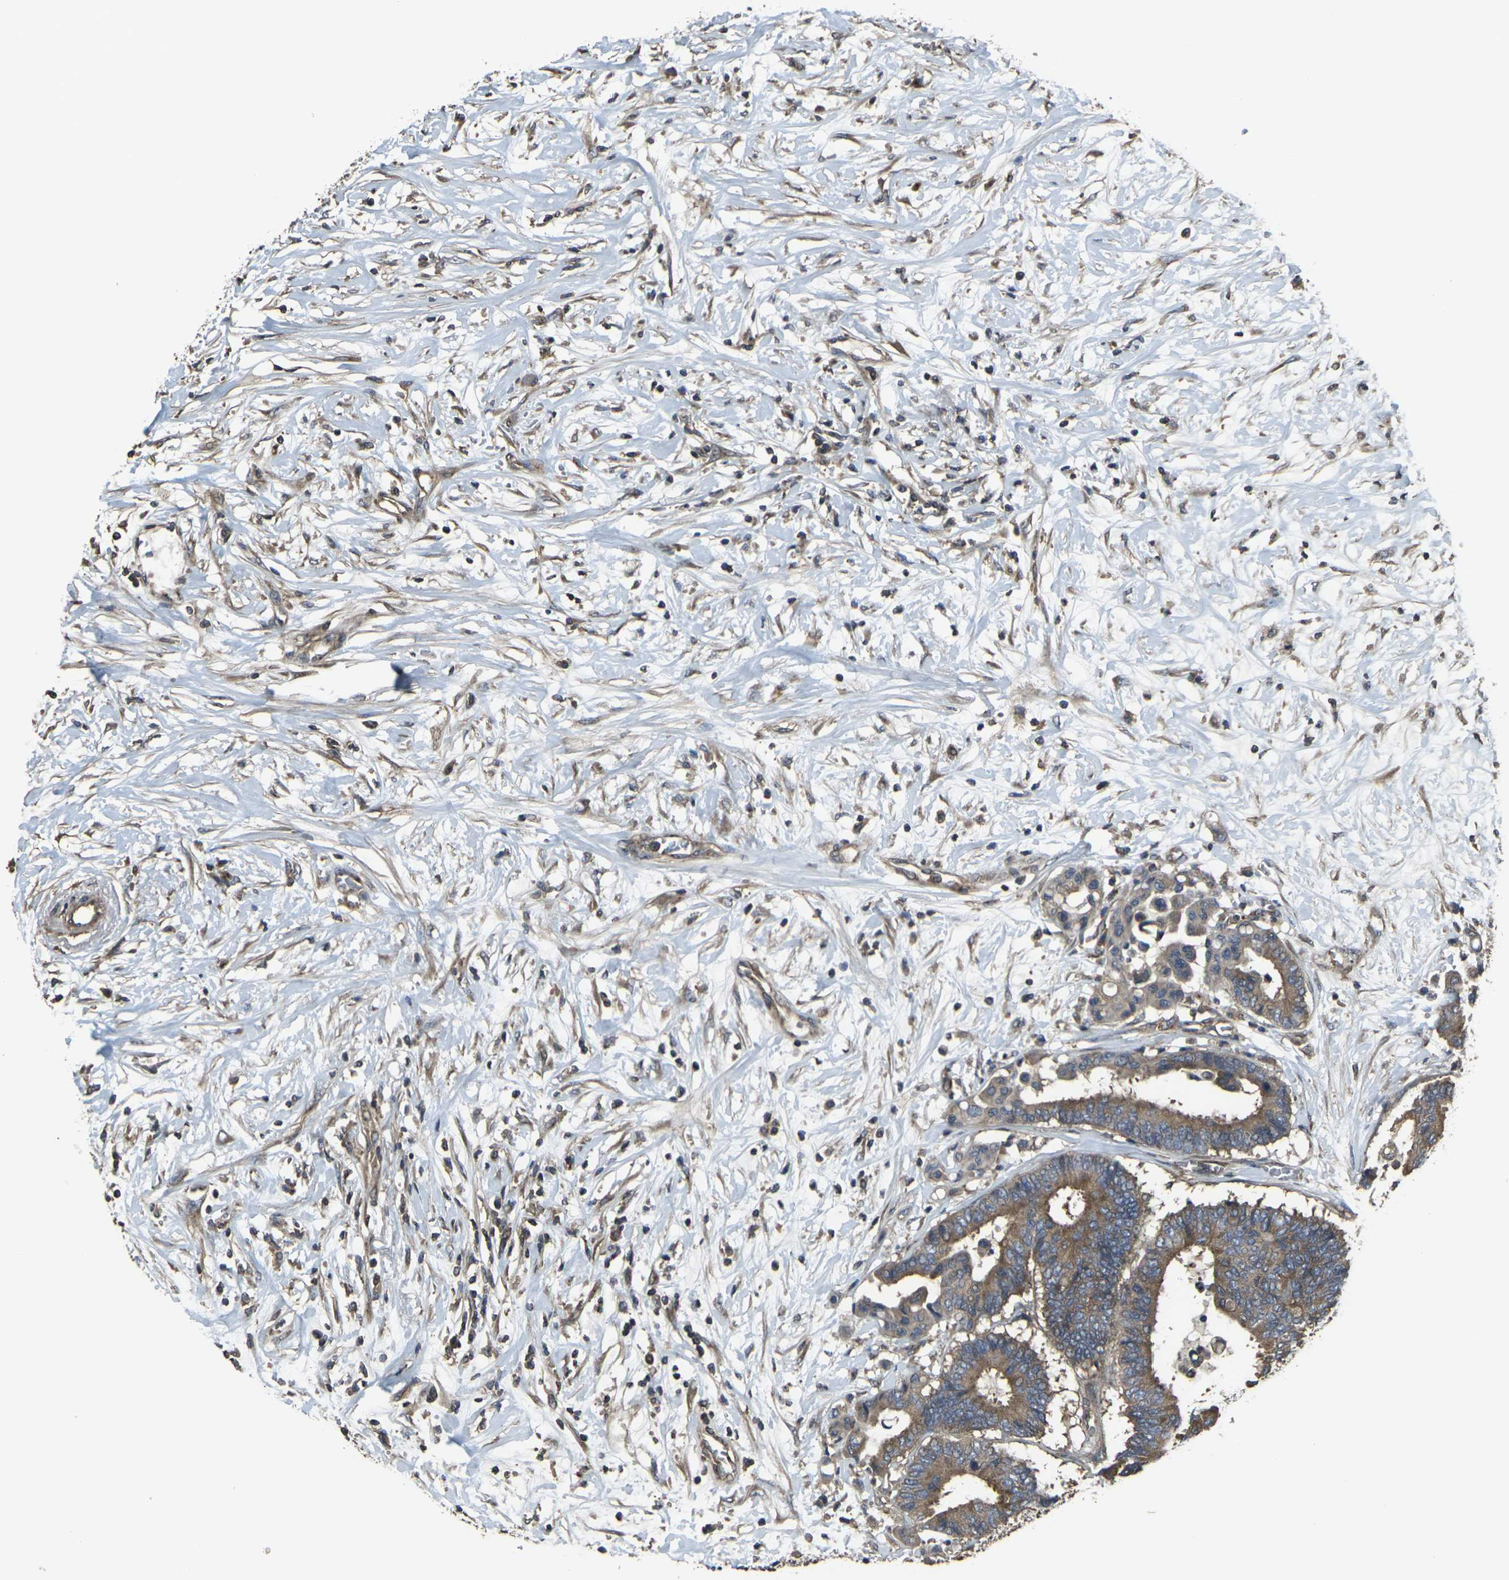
{"staining": {"intensity": "moderate", "quantity": ">75%", "location": "cytoplasmic/membranous"}, "tissue": "colorectal cancer", "cell_type": "Tumor cells", "image_type": "cancer", "snomed": [{"axis": "morphology", "description": "Normal tissue, NOS"}, {"axis": "morphology", "description": "Adenocarcinoma, NOS"}, {"axis": "topography", "description": "Colon"}], "caption": "A histopathology image of colorectal adenocarcinoma stained for a protein exhibits moderate cytoplasmic/membranous brown staining in tumor cells. The protein of interest is stained brown, and the nuclei are stained in blue (DAB (3,3'-diaminobenzidine) IHC with brightfield microscopy, high magnification).", "gene": "PRKACB", "patient": {"sex": "male", "age": 82}}